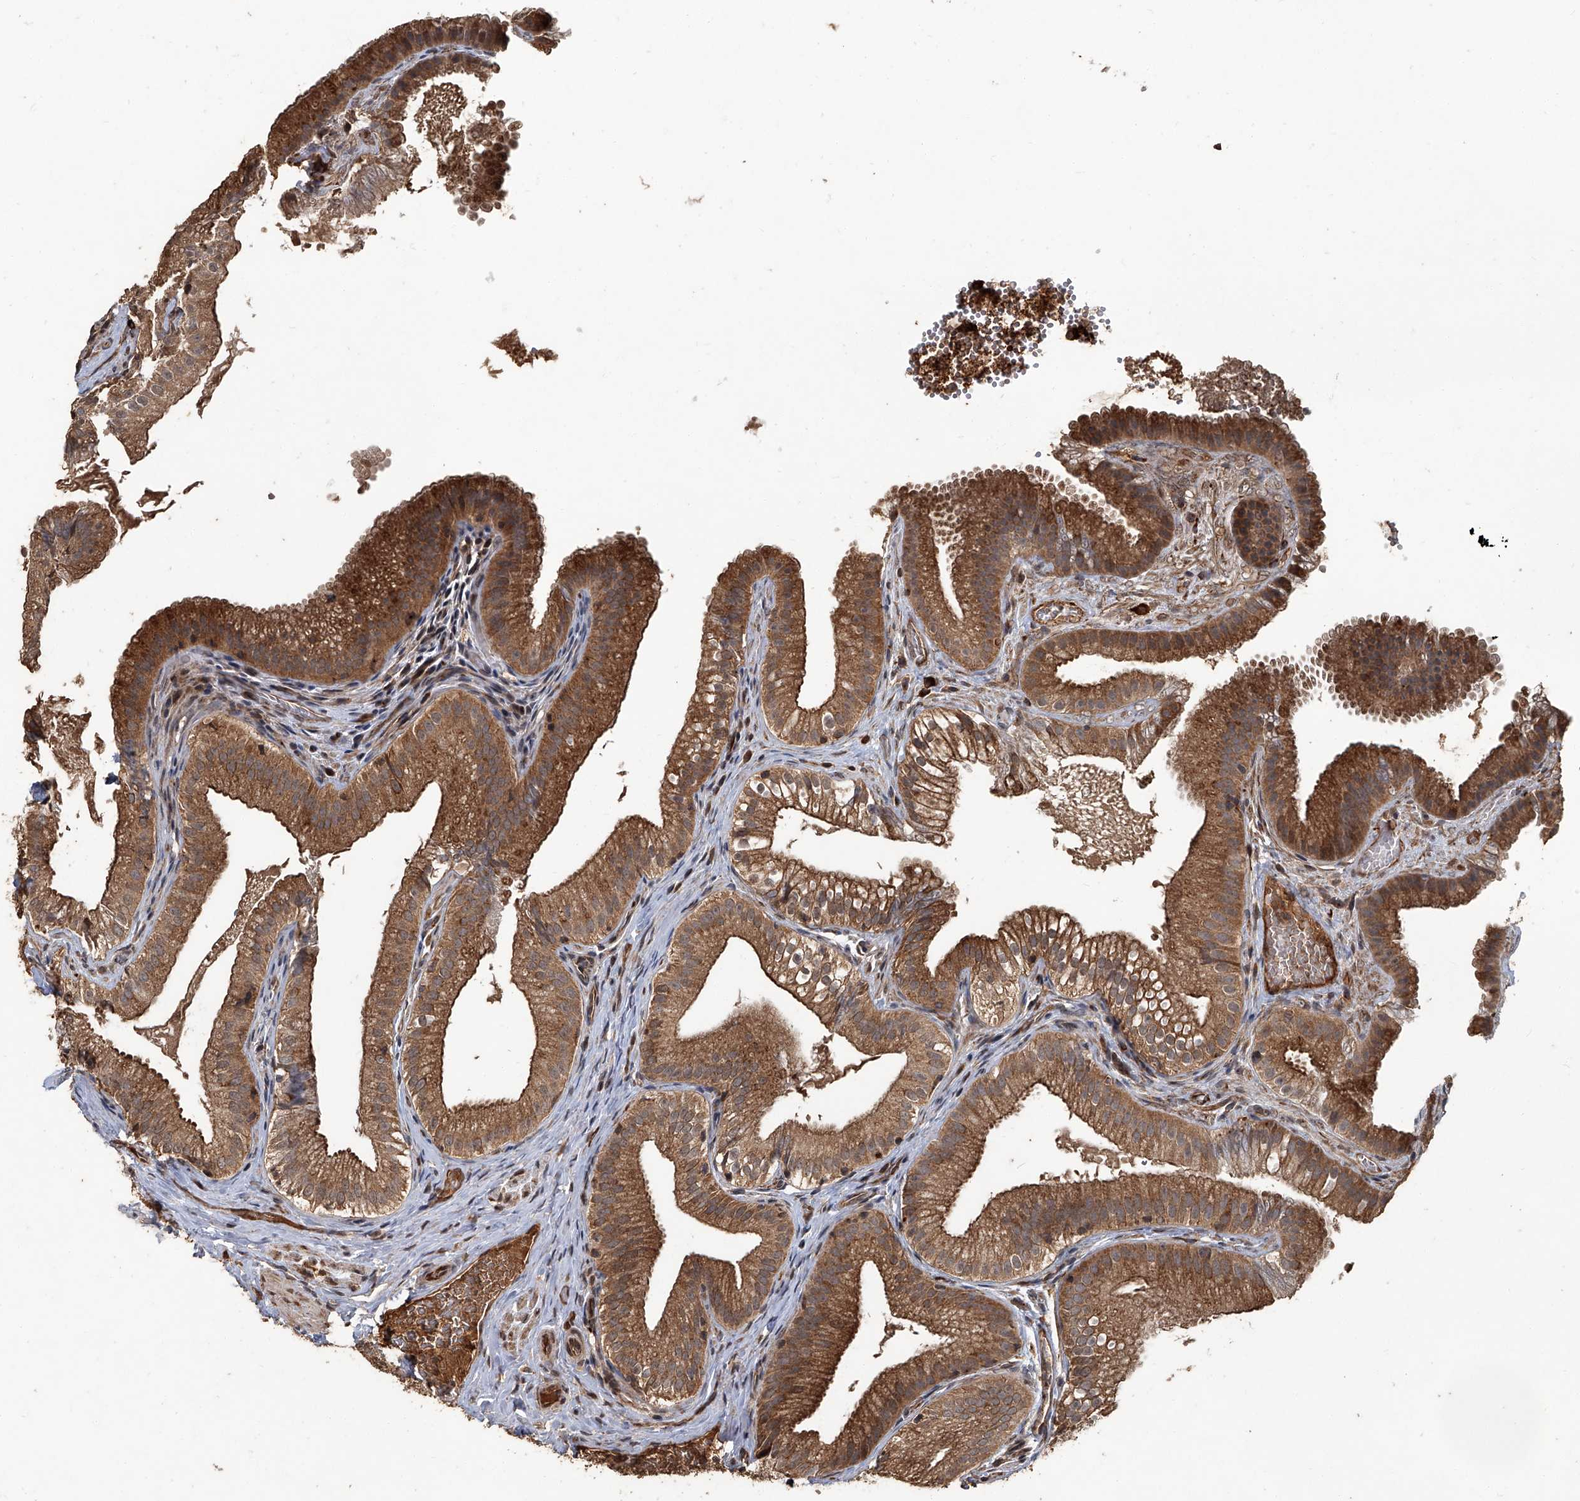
{"staining": {"intensity": "strong", "quantity": ">75%", "location": "cytoplasmic/membranous"}, "tissue": "gallbladder", "cell_type": "Glandular cells", "image_type": "normal", "snomed": [{"axis": "morphology", "description": "Normal tissue, NOS"}, {"axis": "topography", "description": "Gallbladder"}], "caption": "The histopathology image shows staining of normal gallbladder, revealing strong cytoplasmic/membranous protein expression (brown color) within glandular cells.", "gene": "GPR132", "patient": {"sex": "female", "age": 30}}